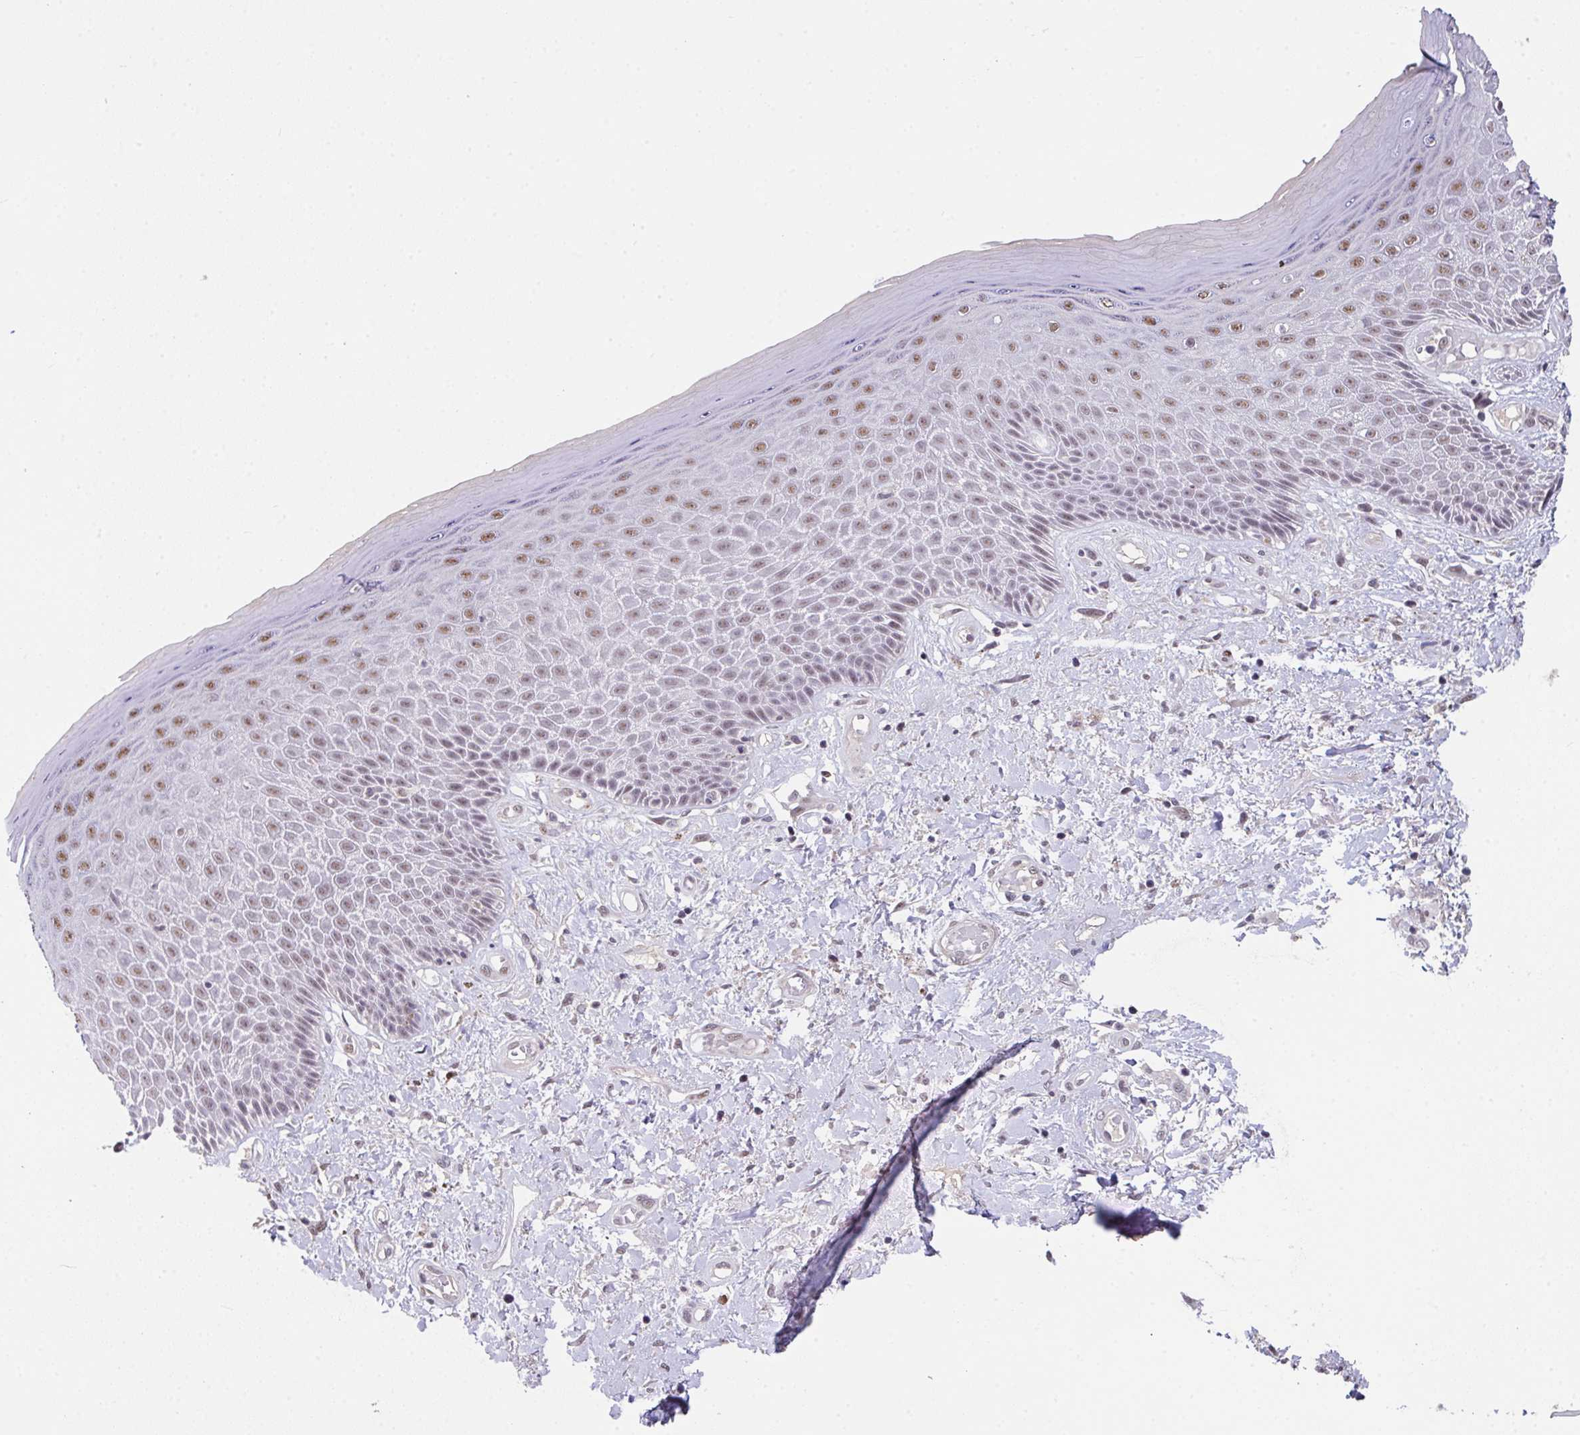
{"staining": {"intensity": "moderate", "quantity": ">75%", "location": "nuclear"}, "tissue": "skin", "cell_type": "Epidermal cells", "image_type": "normal", "snomed": [{"axis": "morphology", "description": "Normal tissue, NOS"}, {"axis": "topography", "description": "Anal"}, {"axis": "topography", "description": "Peripheral nerve tissue"}], "caption": "Immunohistochemistry (IHC) of unremarkable skin shows medium levels of moderate nuclear staining in about >75% of epidermal cells. (DAB (3,3'-diaminobenzidine) IHC with brightfield microscopy, high magnification).", "gene": "RBBP6", "patient": {"sex": "male", "age": 78}}